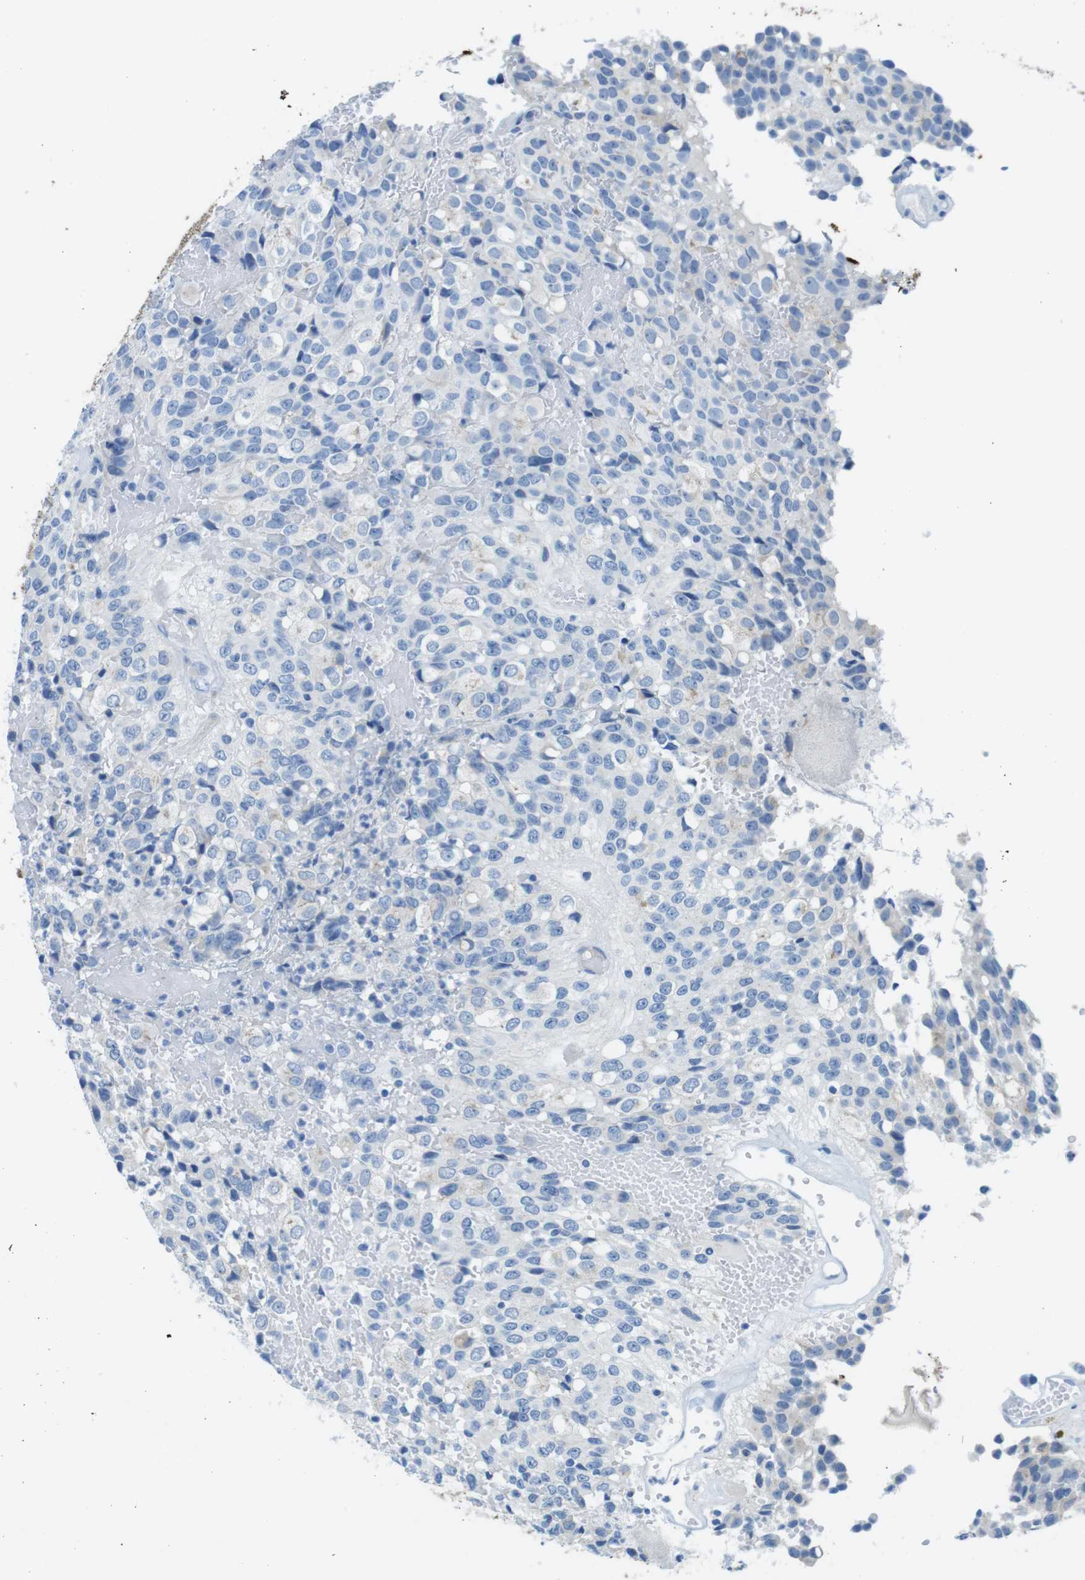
{"staining": {"intensity": "negative", "quantity": "none", "location": "none"}, "tissue": "glioma", "cell_type": "Tumor cells", "image_type": "cancer", "snomed": [{"axis": "morphology", "description": "Glioma, malignant, High grade"}, {"axis": "topography", "description": "Brain"}], "caption": "This is a photomicrograph of IHC staining of glioma, which shows no positivity in tumor cells.", "gene": "GAP43", "patient": {"sex": "male", "age": 32}}